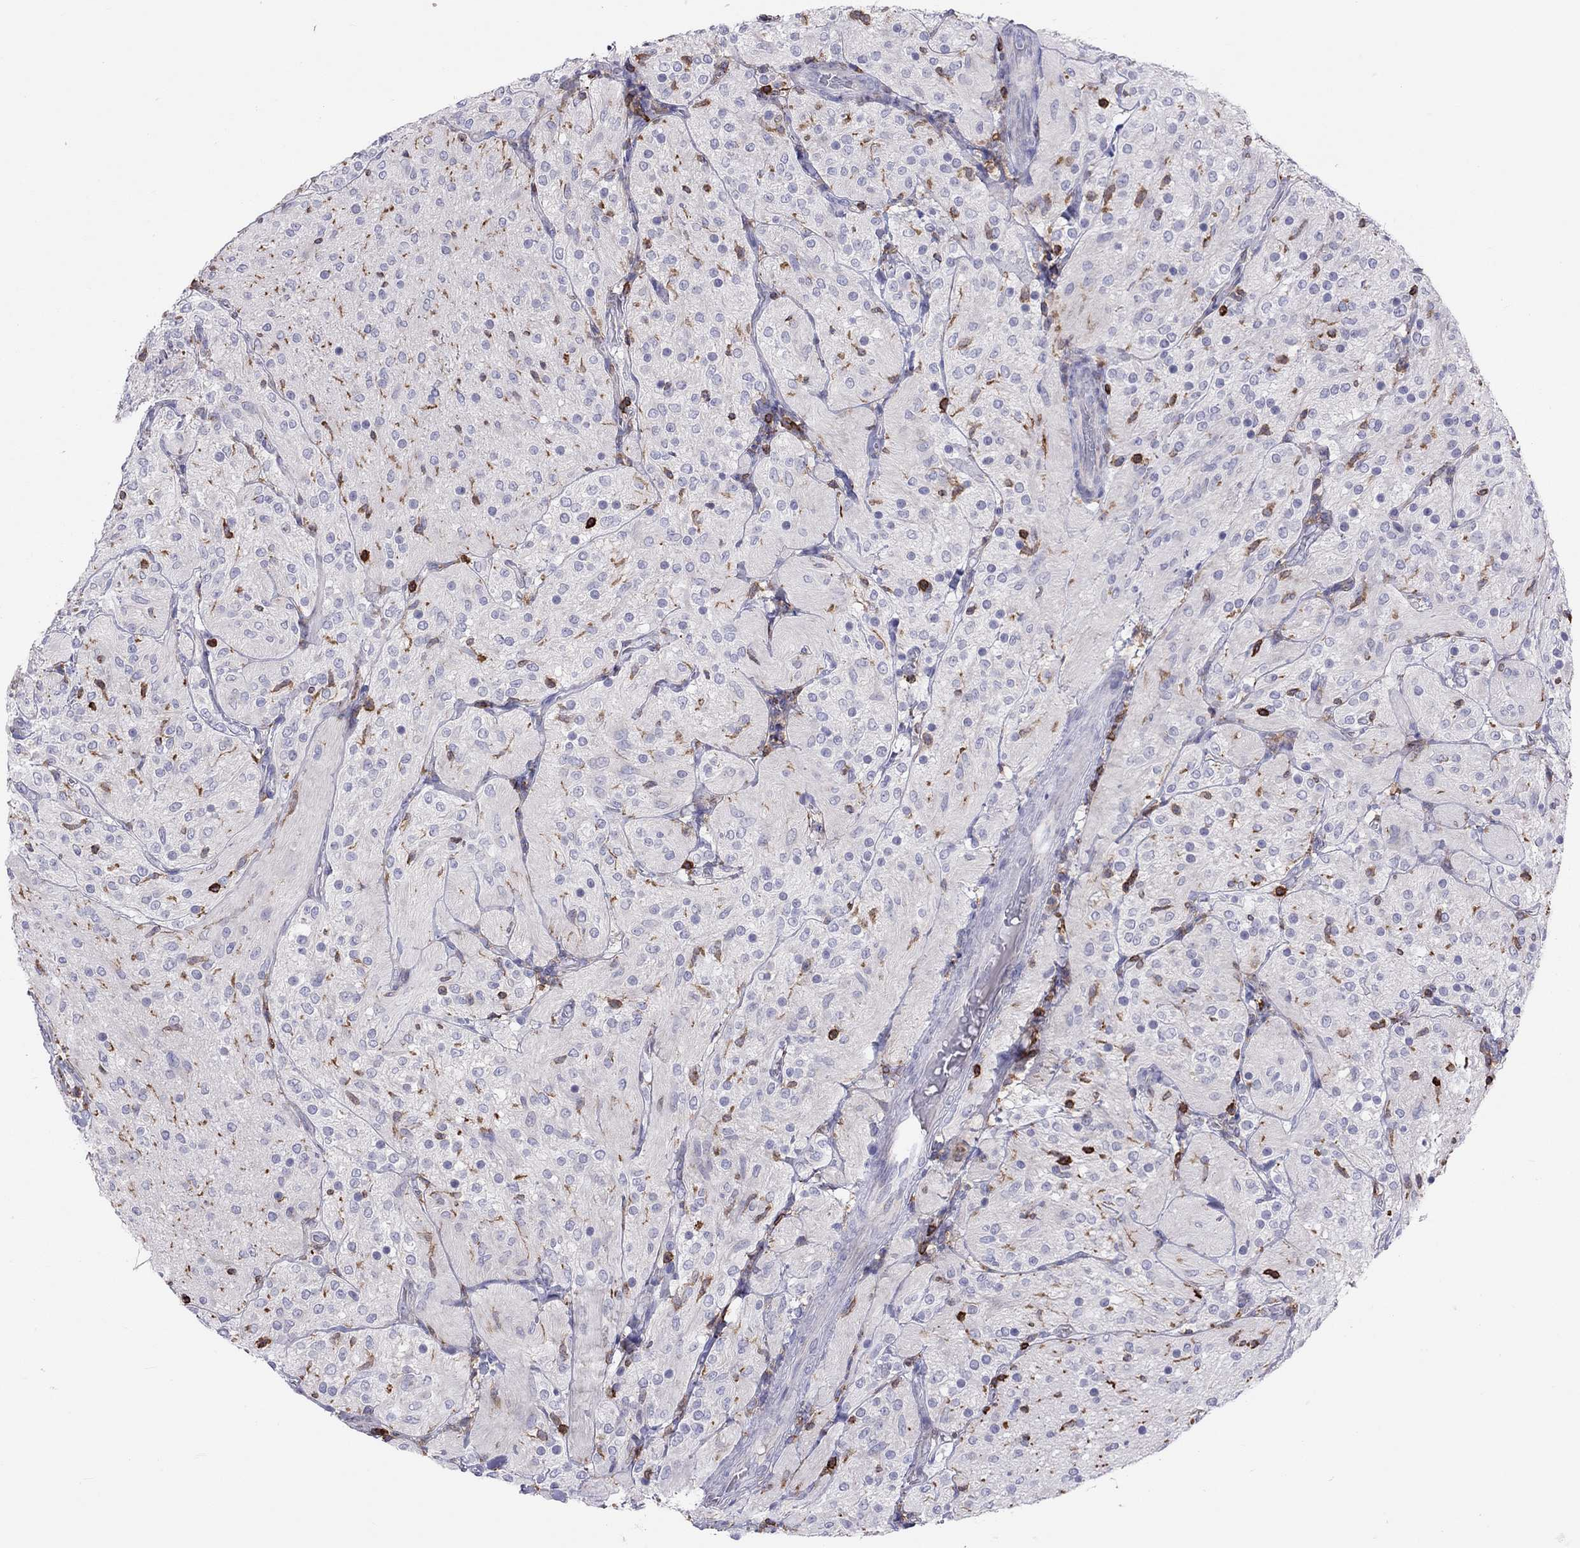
{"staining": {"intensity": "negative", "quantity": "none", "location": "none"}, "tissue": "glioma", "cell_type": "Tumor cells", "image_type": "cancer", "snomed": [{"axis": "morphology", "description": "Glioma, malignant, Low grade"}, {"axis": "topography", "description": "Brain"}], "caption": "An image of malignant low-grade glioma stained for a protein displays no brown staining in tumor cells.", "gene": "MND1", "patient": {"sex": "male", "age": 3}}